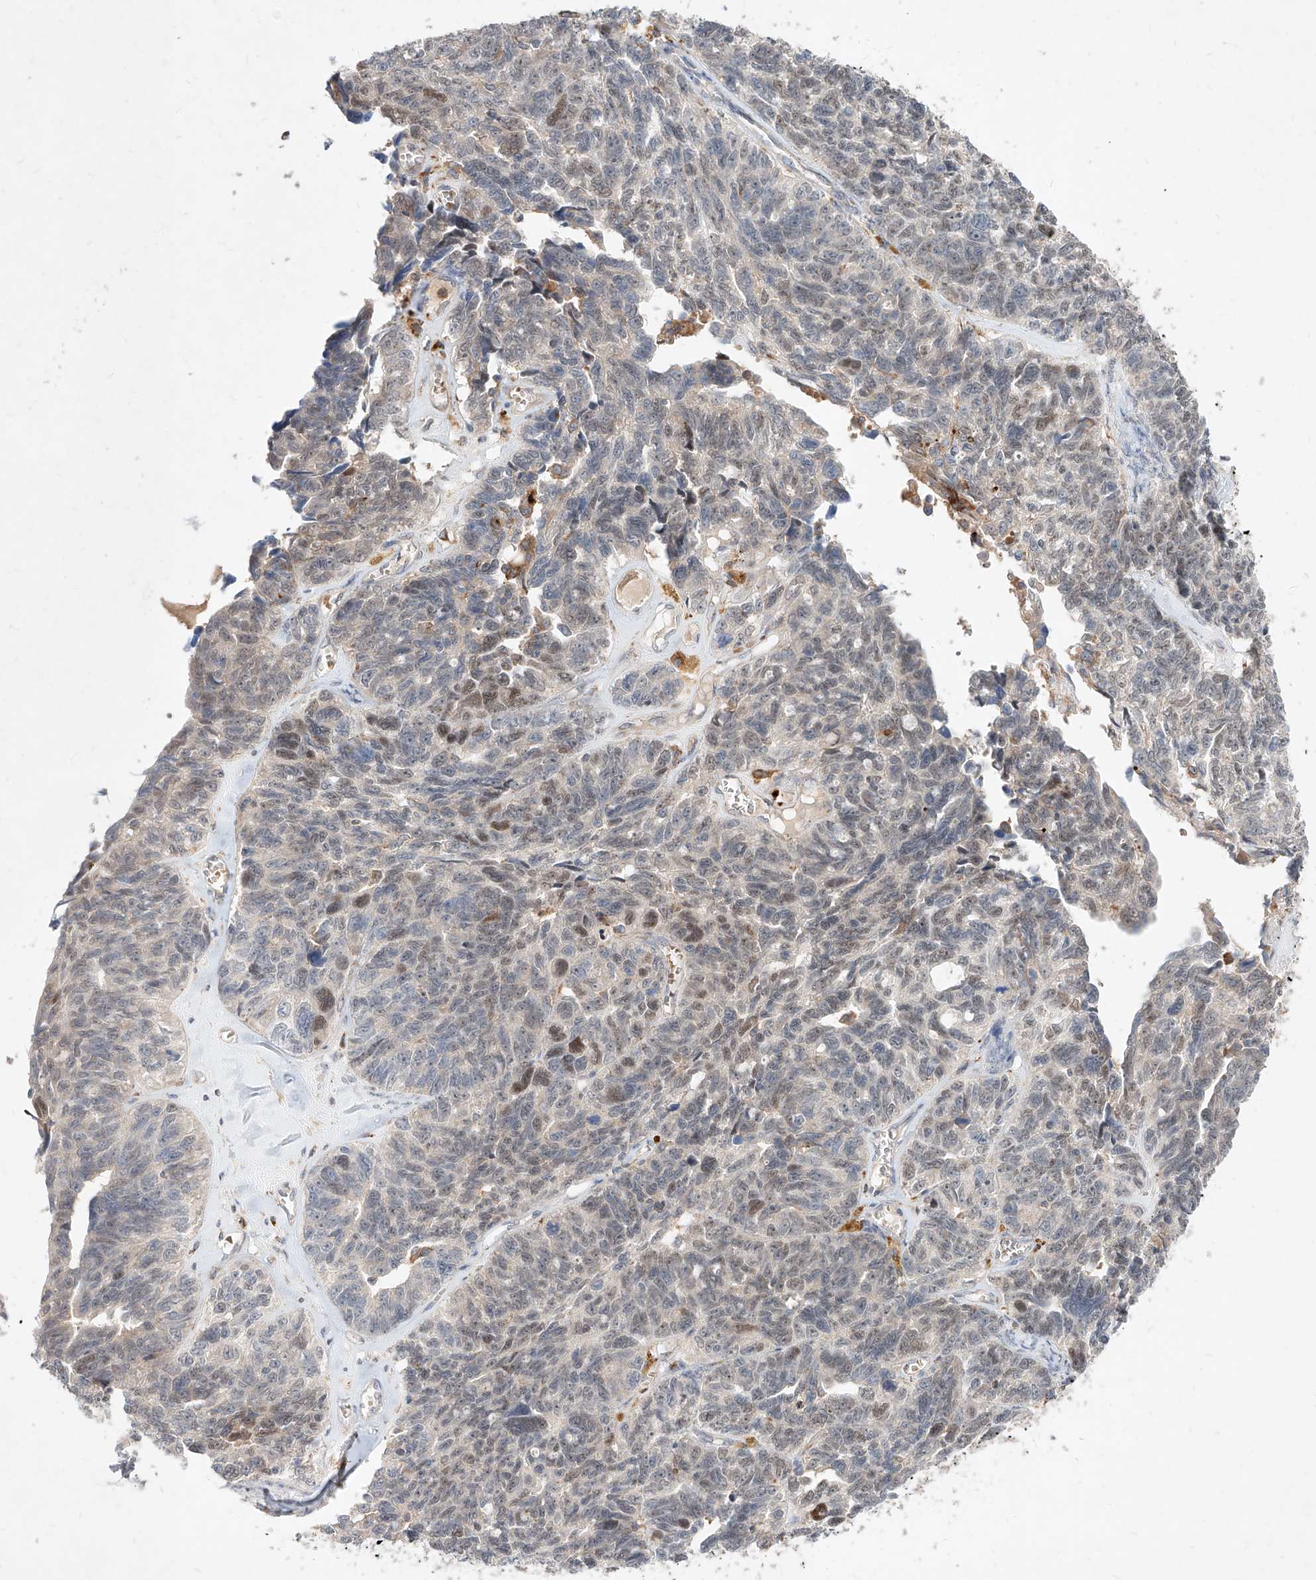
{"staining": {"intensity": "moderate", "quantity": "<25%", "location": "nuclear"}, "tissue": "ovarian cancer", "cell_type": "Tumor cells", "image_type": "cancer", "snomed": [{"axis": "morphology", "description": "Cystadenocarcinoma, serous, NOS"}, {"axis": "topography", "description": "Ovary"}], "caption": "Immunohistochemistry (IHC) staining of serous cystadenocarcinoma (ovarian), which shows low levels of moderate nuclear positivity in approximately <25% of tumor cells indicating moderate nuclear protein positivity. The staining was performed using DAB (3,3'-diaminobenzidine) (brown) for protein detection and nuclei were counterstained in hematoxylin (blue).", "gene": "TSNAX", "patient": {"sex": "female", "age": 79}}